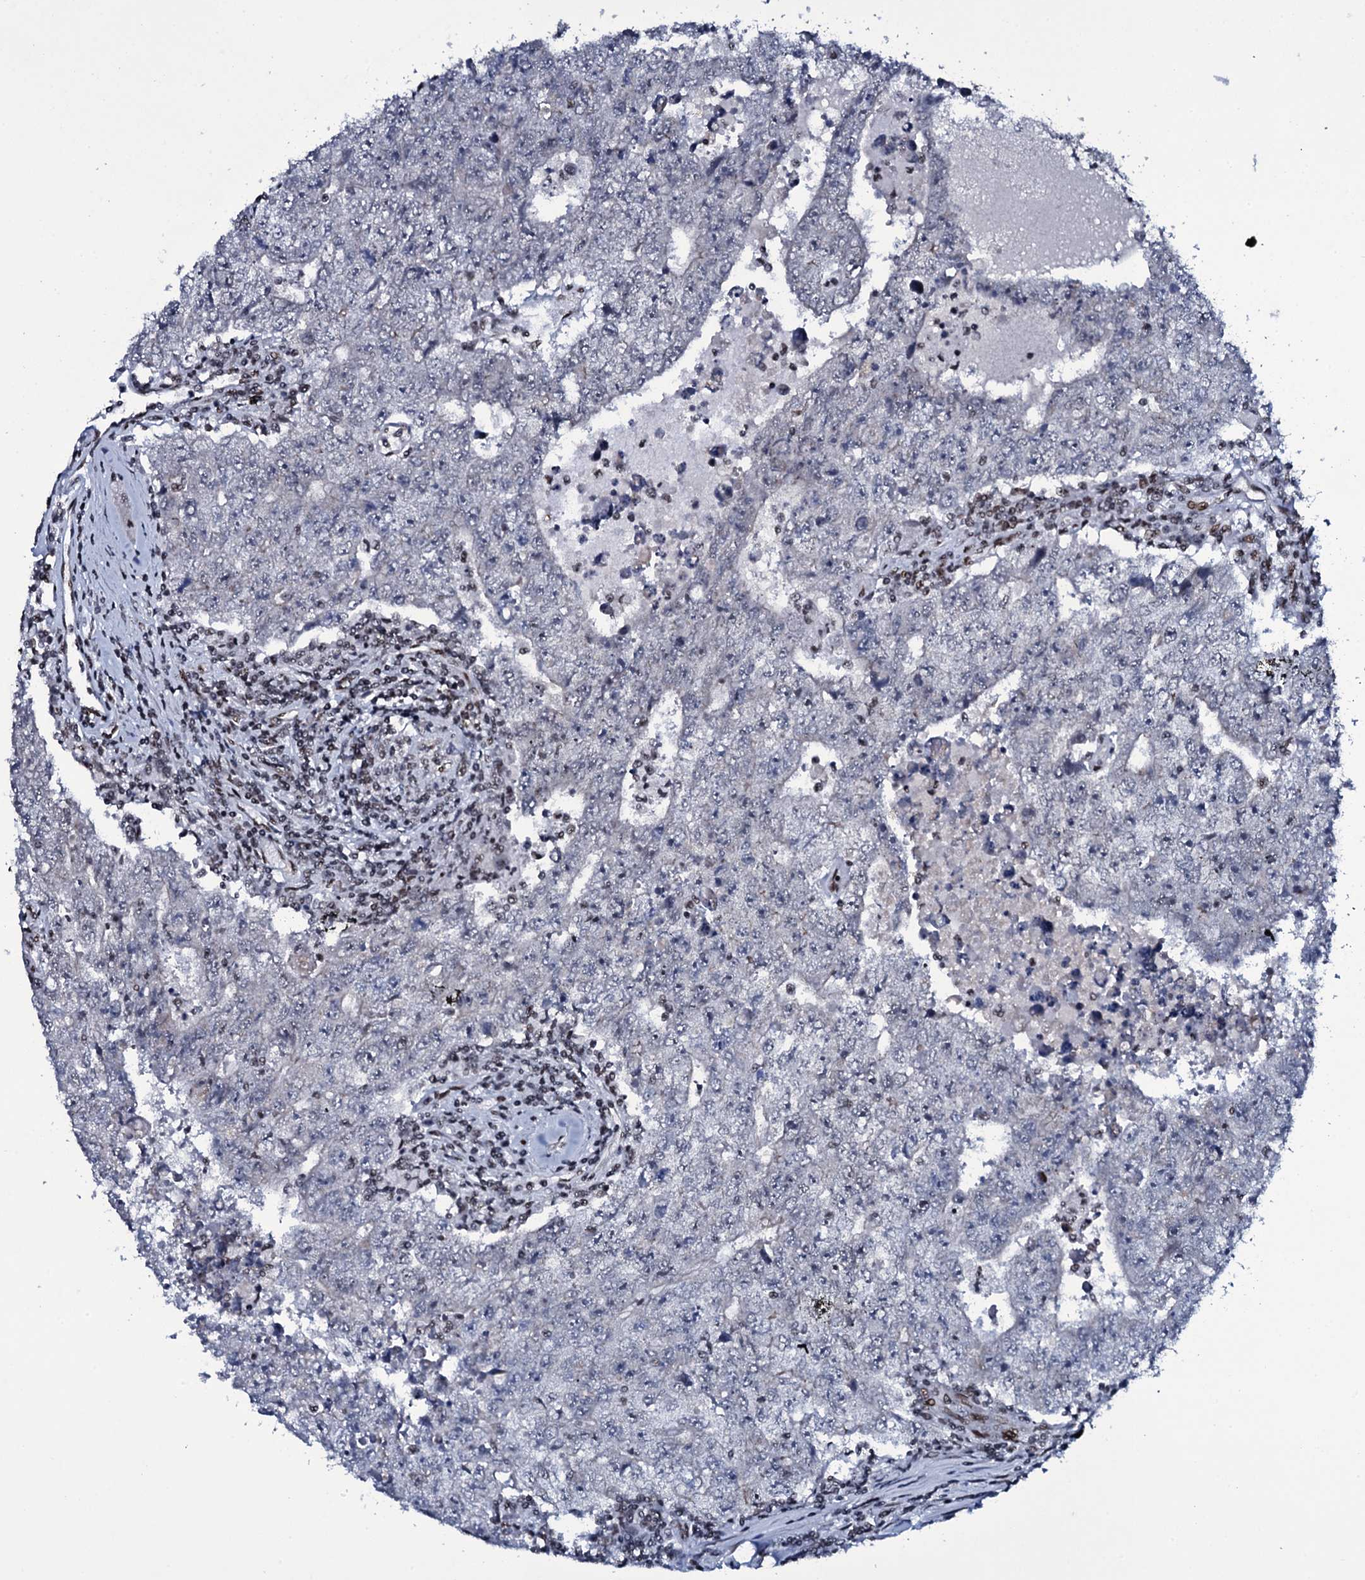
{"staining": {"intensity": "negative", "quantity": "none", "location": "none"}, "tissue": "testis cancer", "cell_type": "Tumor cells", "image_type": "cancer", "snomed": [{"axis": "morphology", "description": "Carcinoma, Embryonal, NOS"}, {"axis": "topography", "description": "Testis"}], "caption": "Immunohistochemistry of human testis embryonal carcinoma demonstrates no staining in tumor cells. Nuclei are stained in blue.", "gene": "ZMIZ2", "patient": {"sex": "male", "age": 17}}